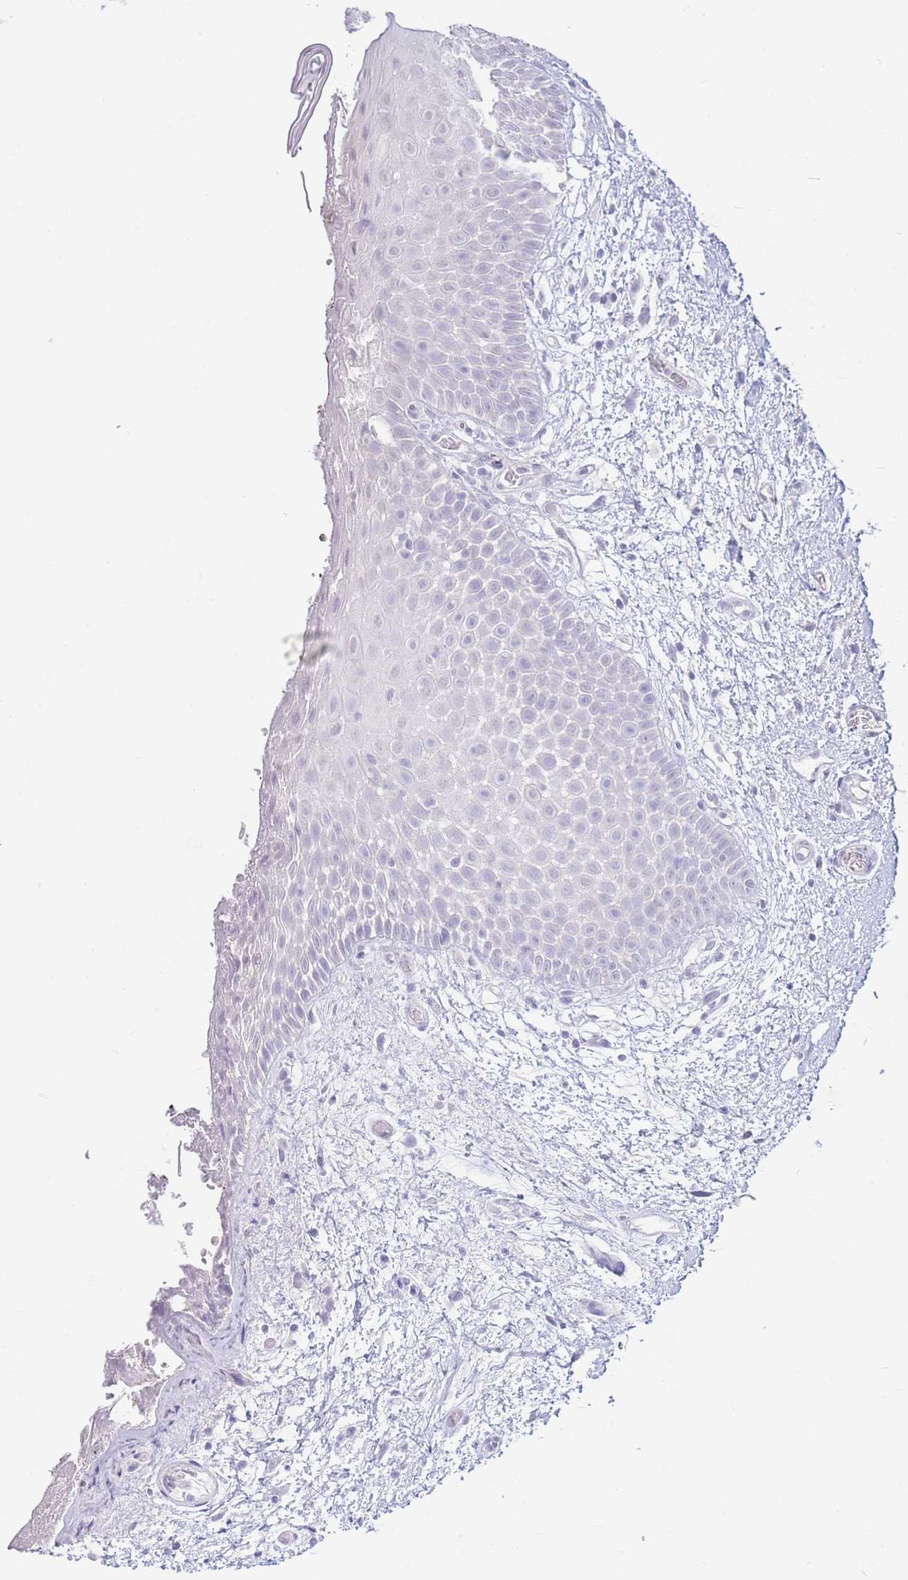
{"staining": {"intensity": "negative", "quantity": "none", "location": "none"}, "tissue": "oral mucosa", "cell_type": "Squamous epithelial cells", "image_type": "normal", "snomed": [{"axis": "morphology", "description": "Normal tissue, NOS"}, {"axis": "morphology", "description": "Squamous cell carcinoma, NOS"}, {"axis": "topography", "description": "Oral tissue"}, {"axis": "topography", "description": "Tounge, NOS"}, {"axis": "topography", "description": "Head-Neck"}], "caption": "DAB immunohistochemical staining of normal oral mucosa displays no significant staining in squamous epithelial cells.", "gene": "PKLR", "patient": {"sex": "male", "age": 76}}